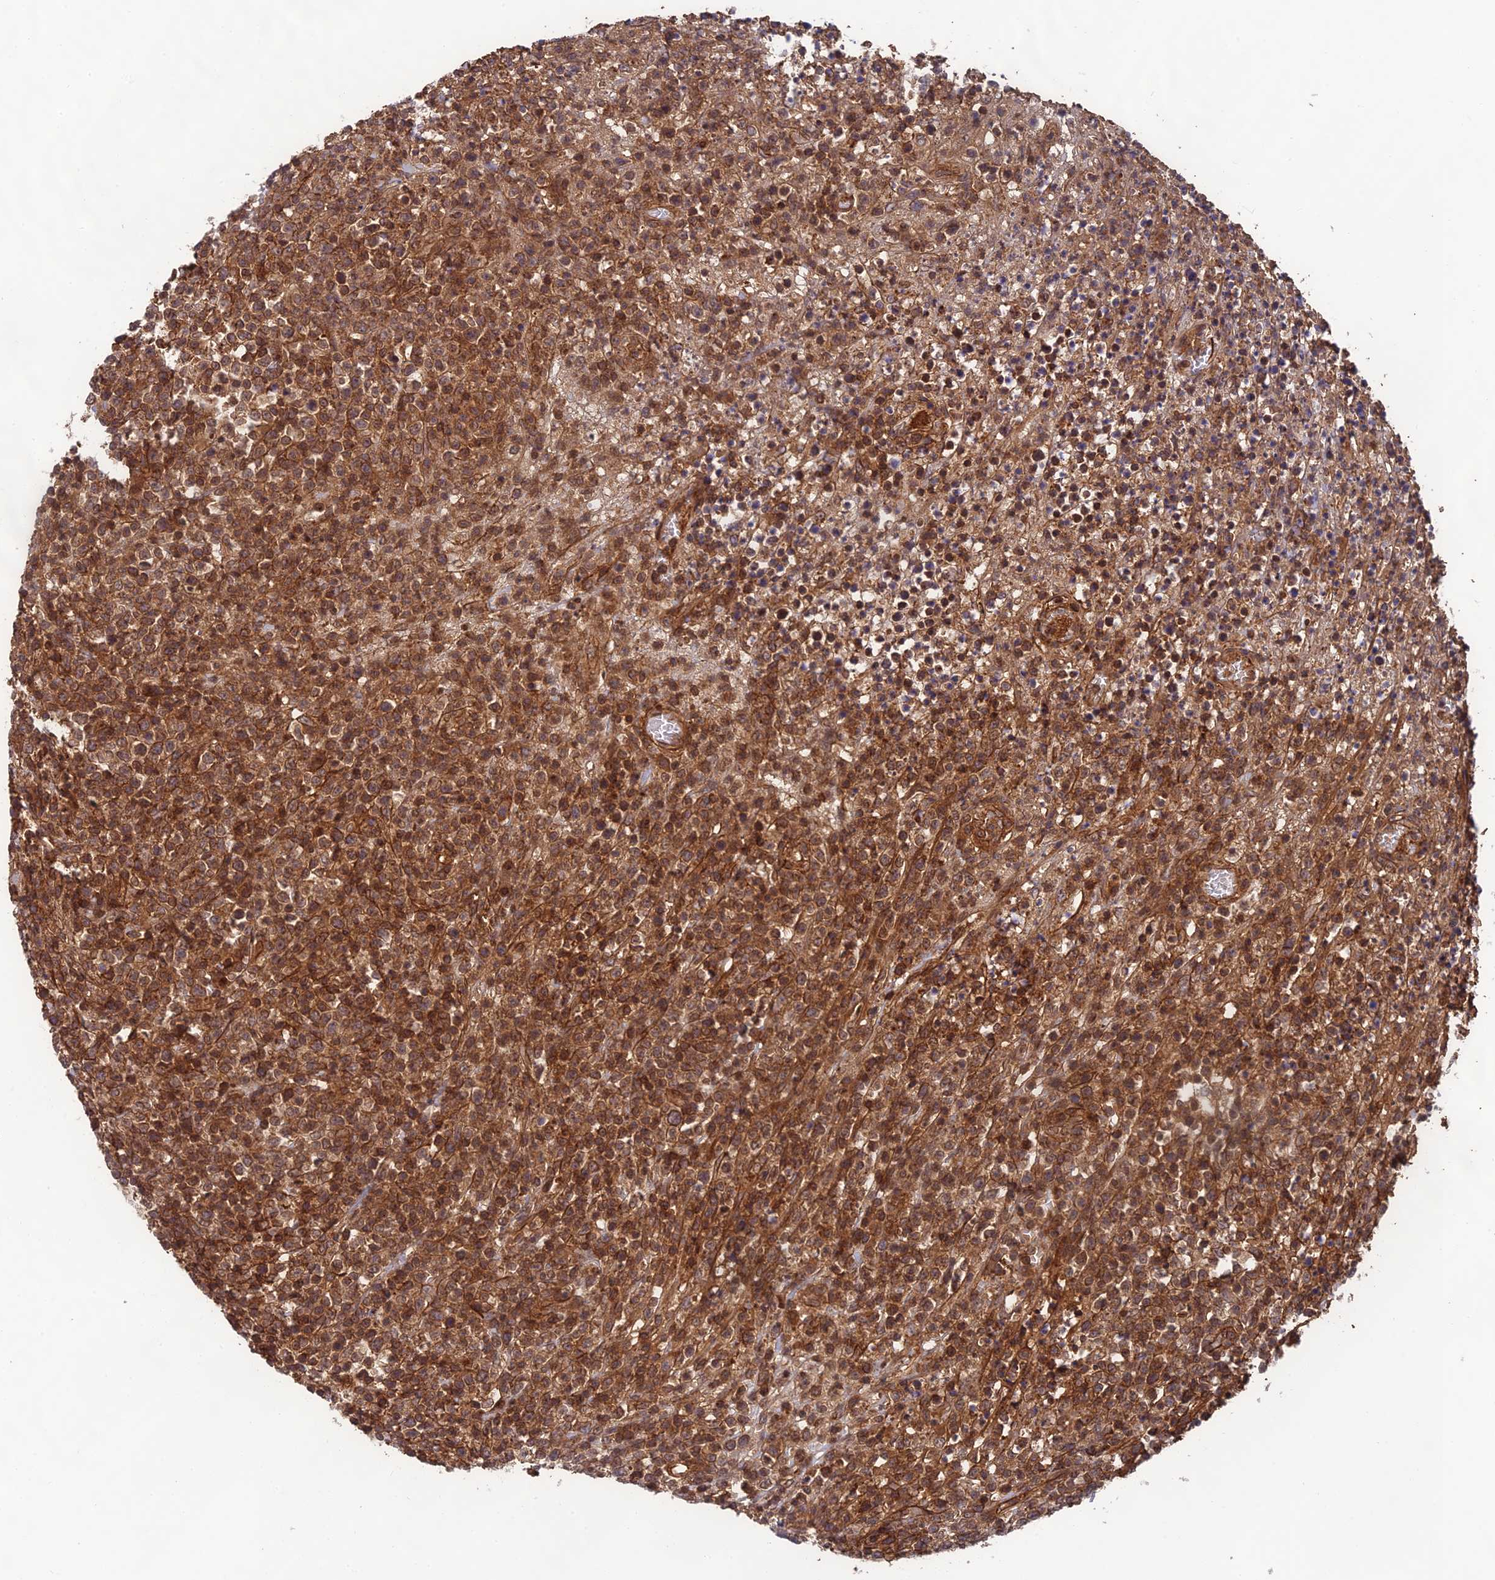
{"staining": {"intensity": "moderate", "quantity": ">75%", "location": "cytoplasmic/membranous"}, "tissue": "lymphoma", "cell_type": "Tumor cells", "image_type": "cancer", "snomed": [{"axis": "morphology", "description": "Malignant lymphoma, non-Hodgkin's type, High grade"}, {"axis": "topography", "description": "Colon"}], "caption": "Malignant lymphoma, non-Hodgkin's type (high-grade) stained with DAB (3,3'-diaminobenzidine) immunohistochemistry (IHC) demonstrates medium levels of moderate cytoplasmic/membranous positivity in approximately >75% of tumor cells.", "gene": "OSBPL1A", "patient": {"sex": "female", "age": 53}}